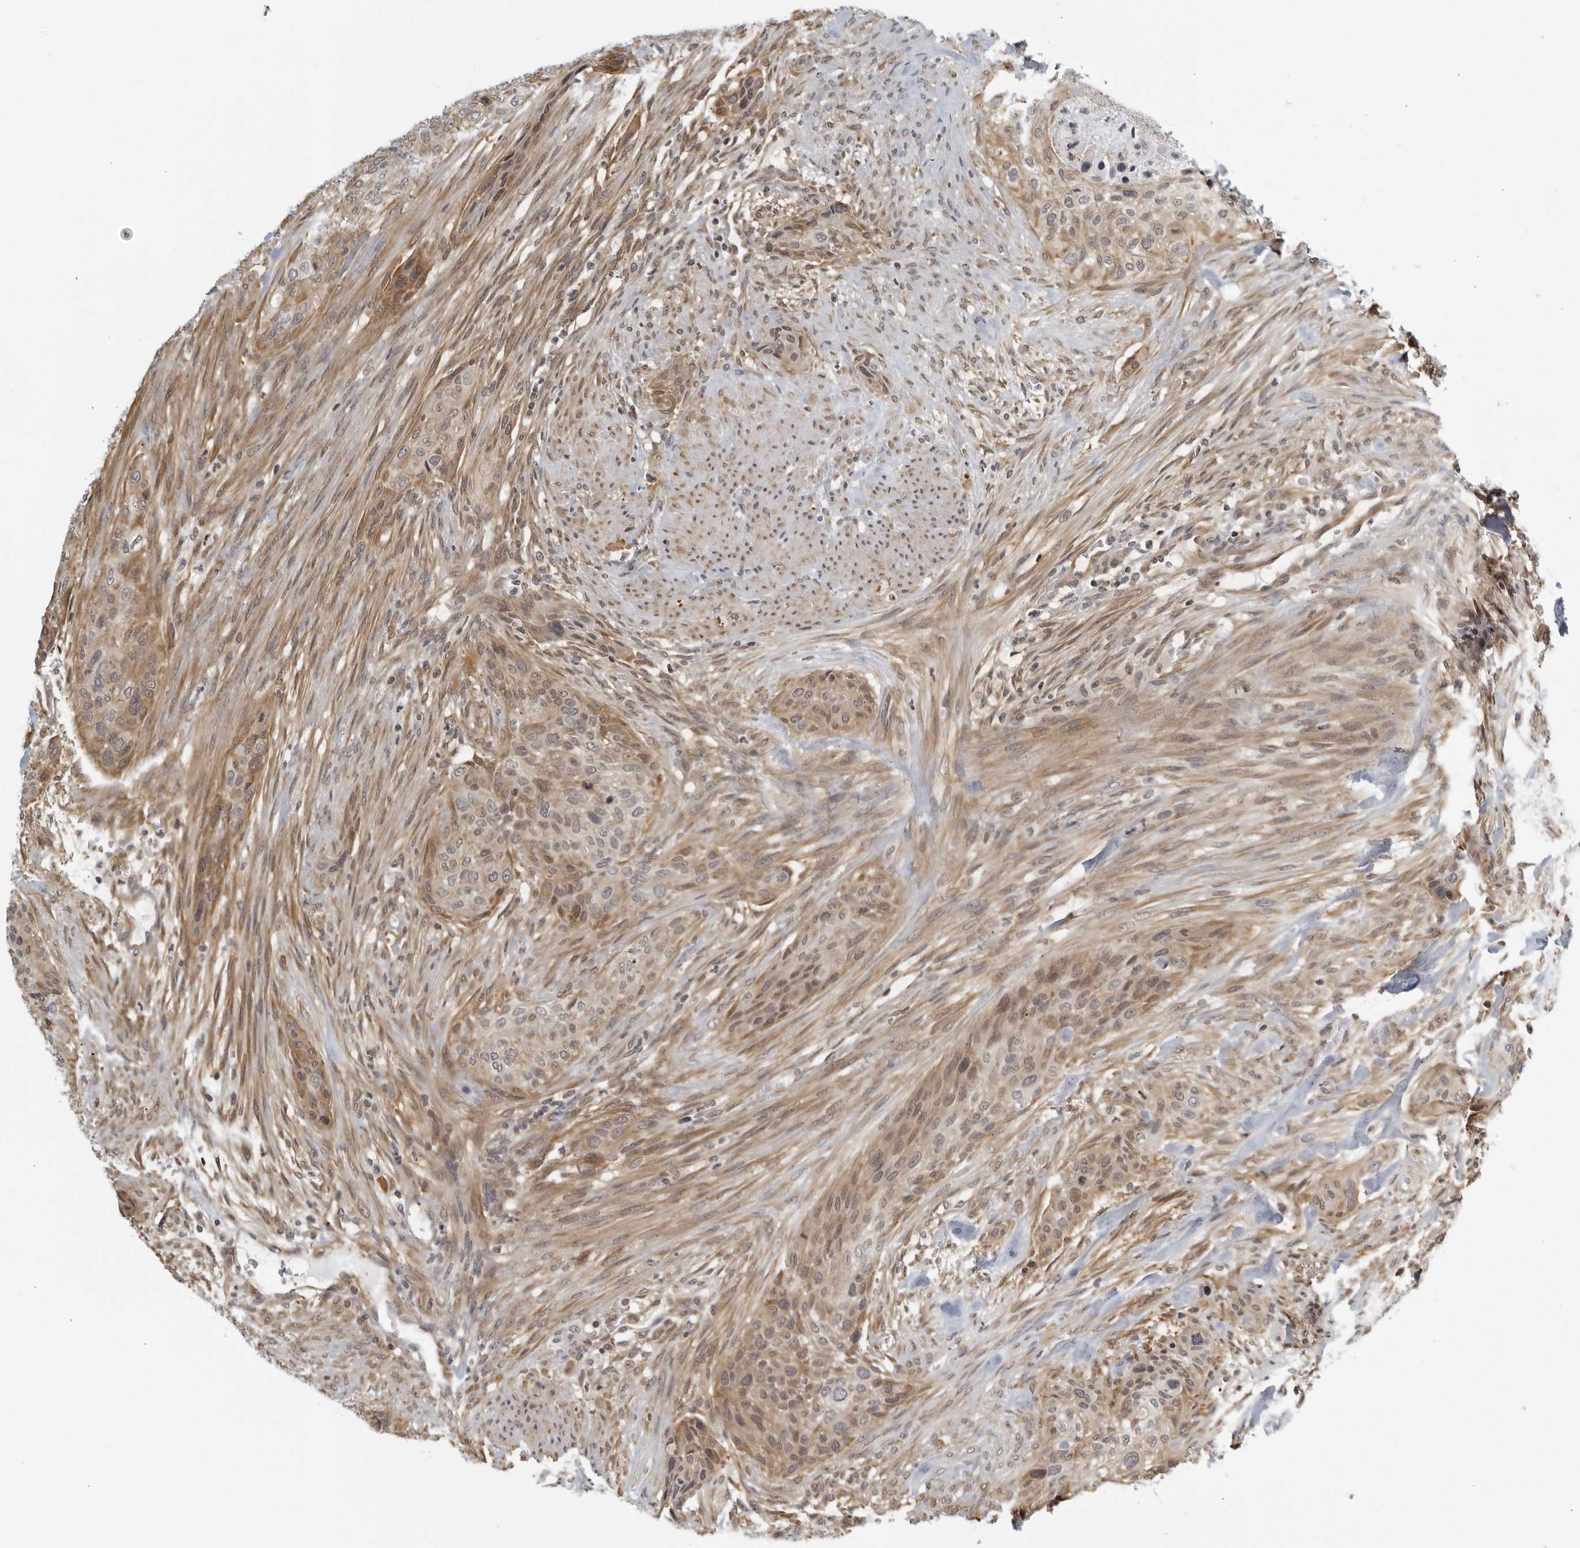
{"staining": {"intensity": "weak", "quantity": ">75%", "location": "cytoplasmic/membranous"}, "tissue": "urothelial cancer", "cell_type": "Tumor cells", "image_type": "cancer", "snomed": [{"axis": "morphology", "description": "Urothelial carcinoma, High grade"}, {"axis": "topography", "description": "Urinary bladder"}], "caption": "Immunohistochemistry (IHC) histopathology image of neoplastic tissue: urothelial carcinoma (high-grade) stained using IHC demonstrates low levels of weak protein expression localized specifically in the cytoplasmic/membranous of tumor cells, appearing as a cytoplasmic/membranous brown color.", "gene": "SERTAD4", "patient": {"sex": "male", "age": 35}}